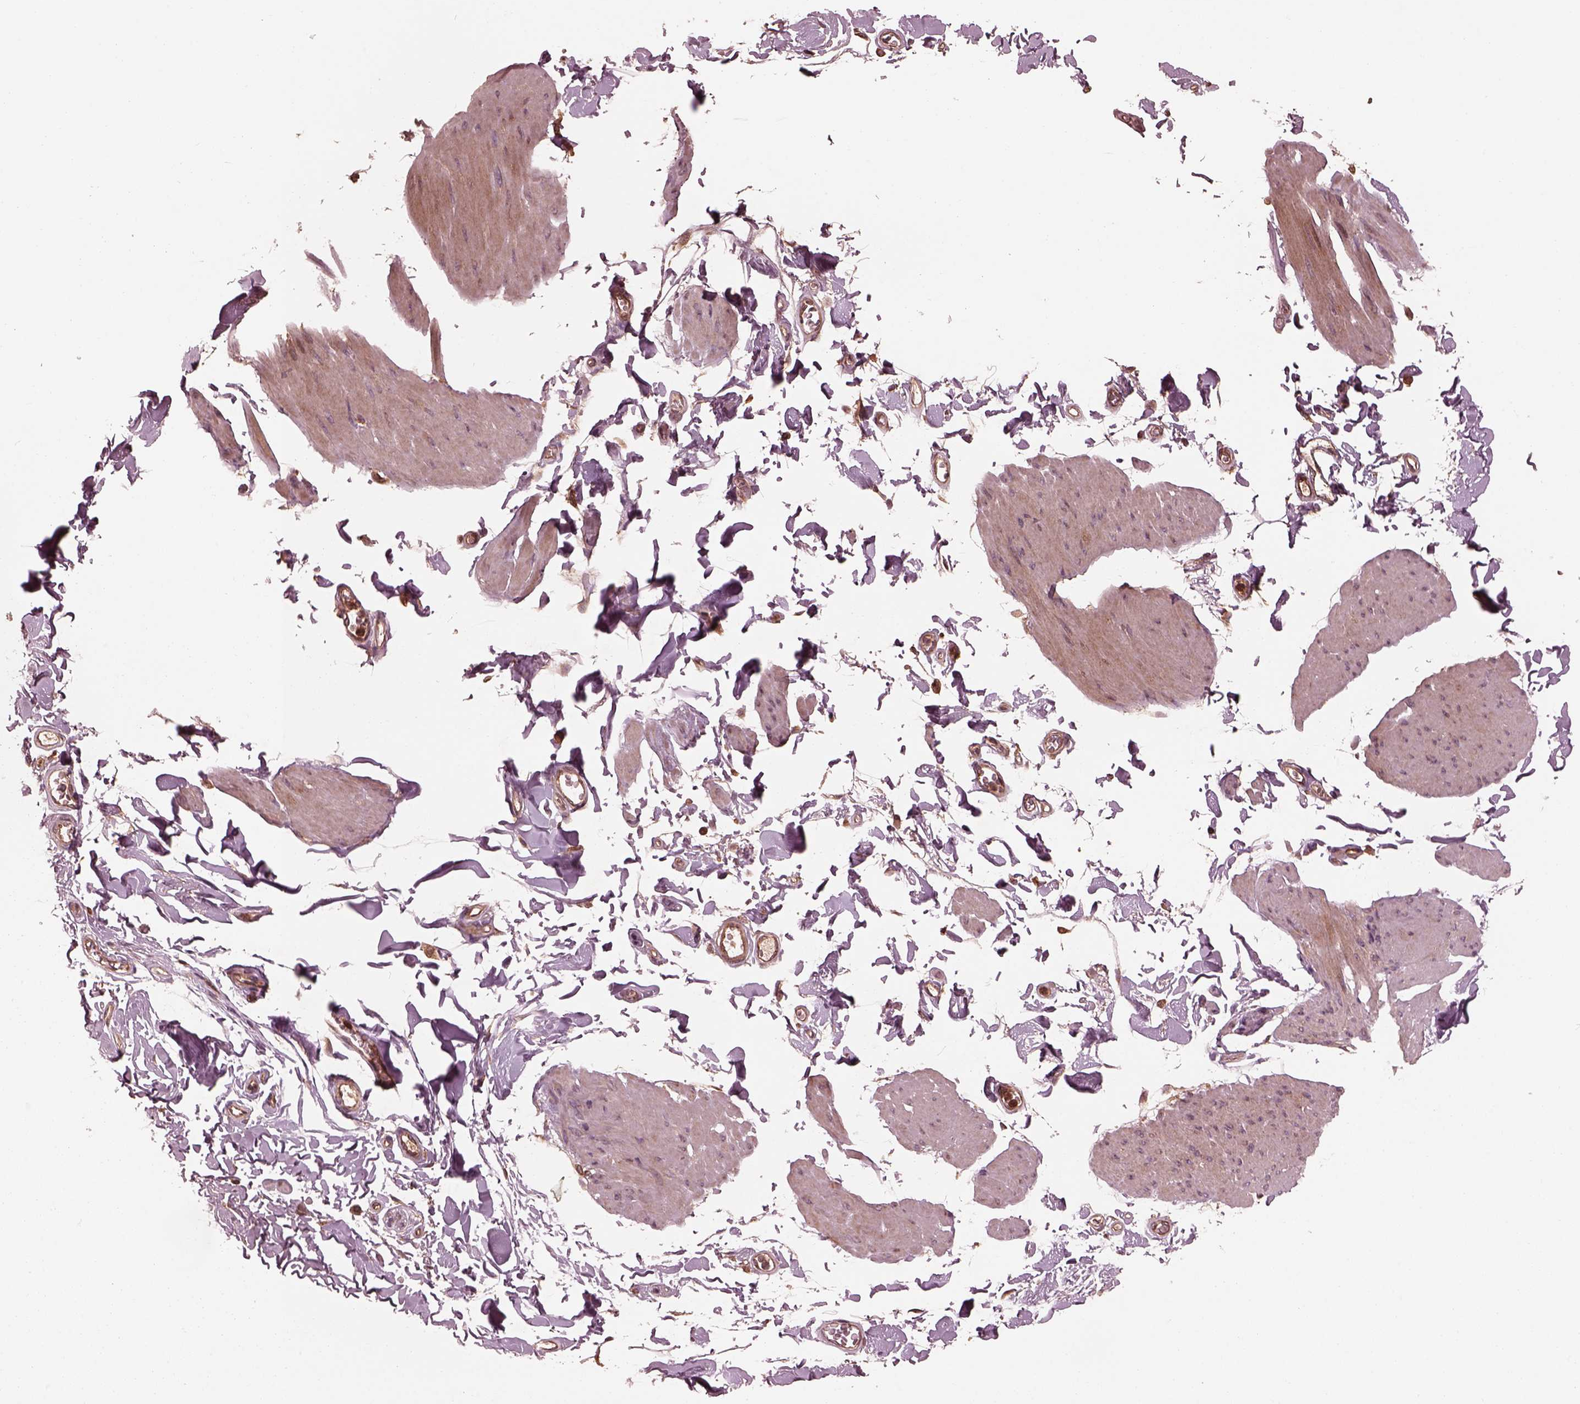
{"staining": {"intensity": "weak", "quantity": "<25%", "location": "cytoplasmic/membranous"}, "tissue": "smooth muscle", "cell_type": "Smooth muscle cells", "image_type": "normal", "snomed": [{"axis": "morphology", "description": "Normal tissue, NOS"}, {"axis": "topography", "description": "Adipose tissue"}, {"axis": "topography", "description": "Smooth muscle"}, {"axis": "topography", "description": "Peripheral nerve tissue"}], "caption": "DAB (3,3'-diaminobenzidine) immunohistochemical staining of unremarkable human smooth muscle shows no significant expression in smooth muscle cells. (DAB (3,3'-diaminobenzidine) IHC with hematoxylin counter stain).", "gene": "PIK3R2", "patient": {"sex": "male", "age": 83}}